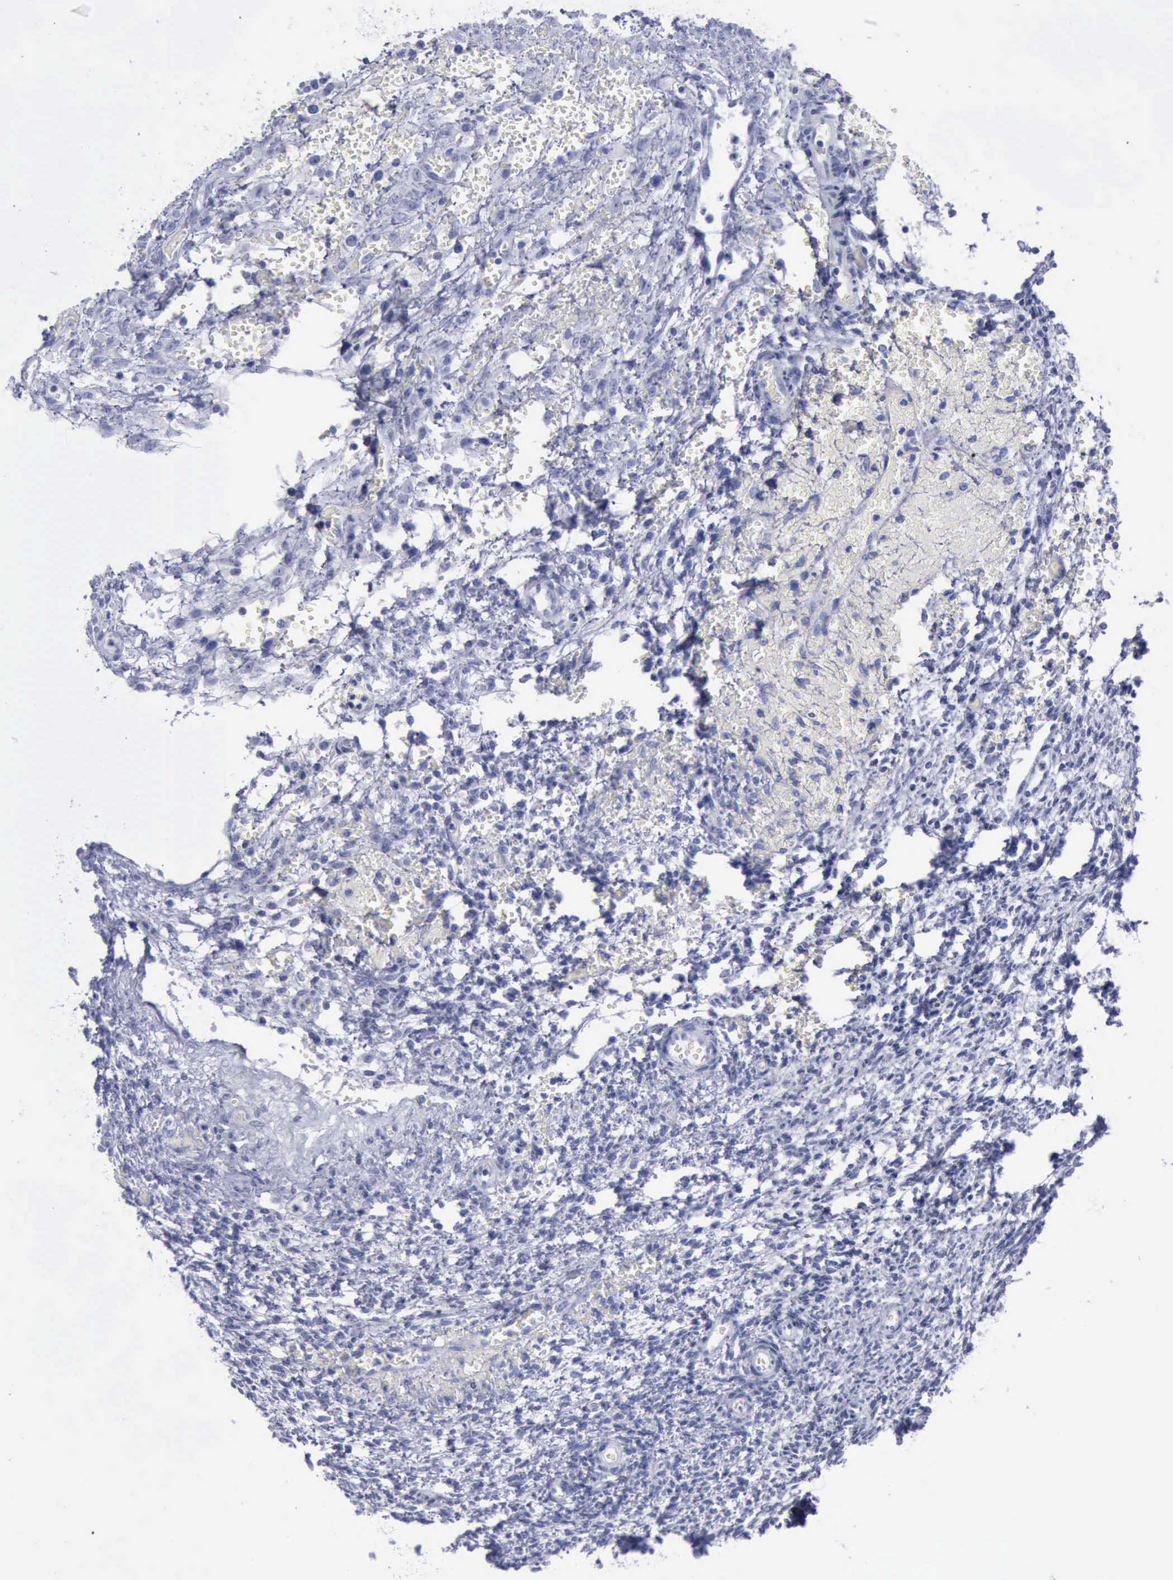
{"staining": {"intensity": "negative", "quantity": "none", "location": "none"}, "tissue": "ovary", "cell_type": "Ovarian stroma cells", "image_type": "normal", "snomed": [{"axis": "morphology", "description": "Normal tissue, NOS"}, {"axis": "topography", "description": "Ovary"}], "caption": "Micrograph shows no significant protein positivity in ovarian stroma cells of normal ovary. The staining was performed using DAB to visualize the protein expression in brown, while the nuclei were stained in blue with hematoxylin (Magnification: 20x).", "gene": "KRT13", "patient": {"sex": "female", "age": 39}}